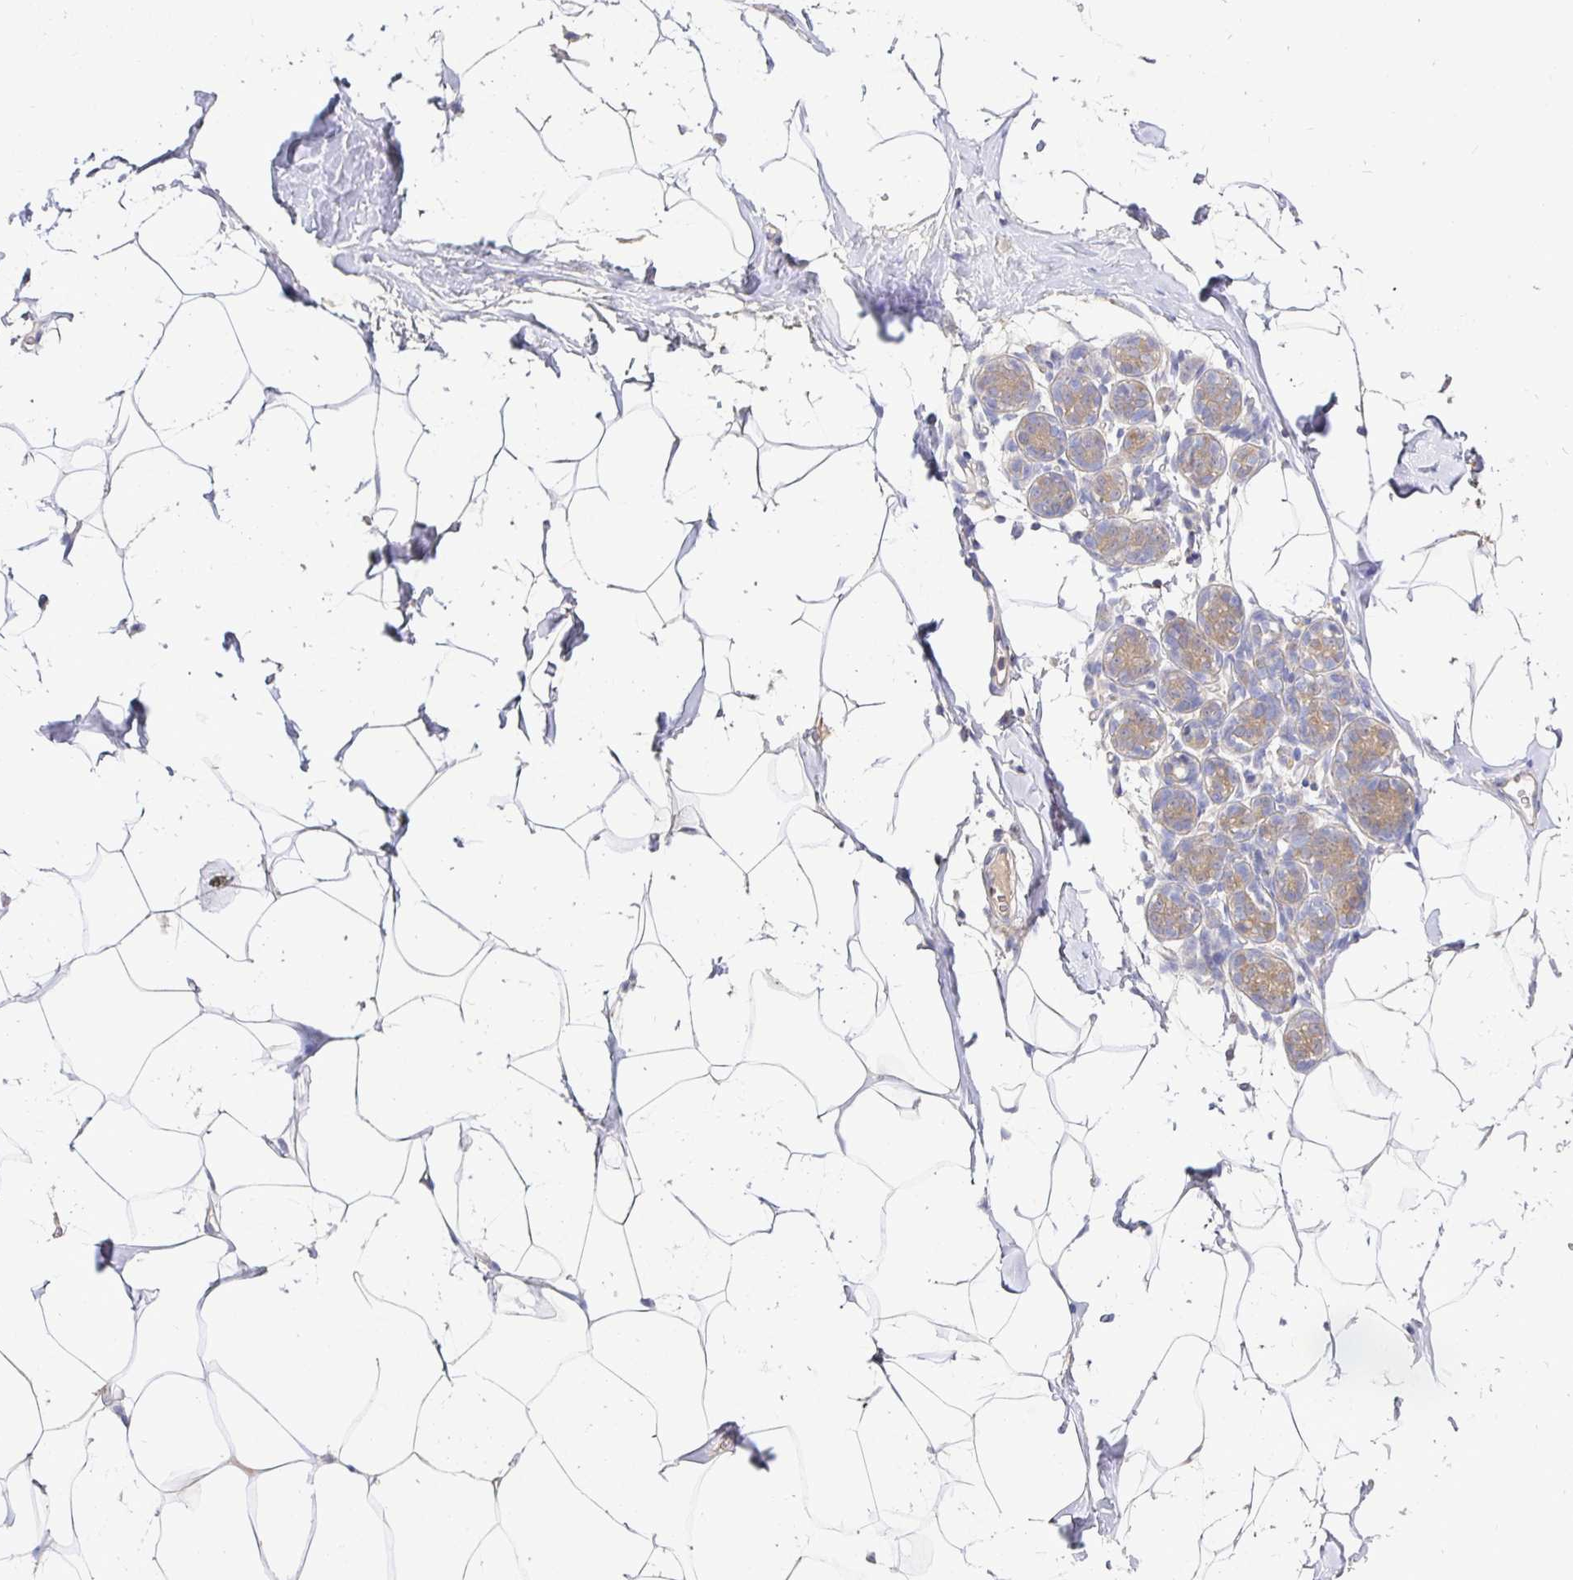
{"staining": {"intensity": "negative", "quantity": "none", "location": "none"}, "tissue": "breast", "cell_type": "Adipocytes", "image_type": "normal", "snomed": [{"axis": "morphology", "description": "Normal tissue, NOS"}, {"axis": "topography", "description": "Breast"}], "caption": "Protein analysis of normal breast displays no significant positivity in adipocytes.", "gene": "KIF21A", "patient": {"sex": "female", "age": 32}}